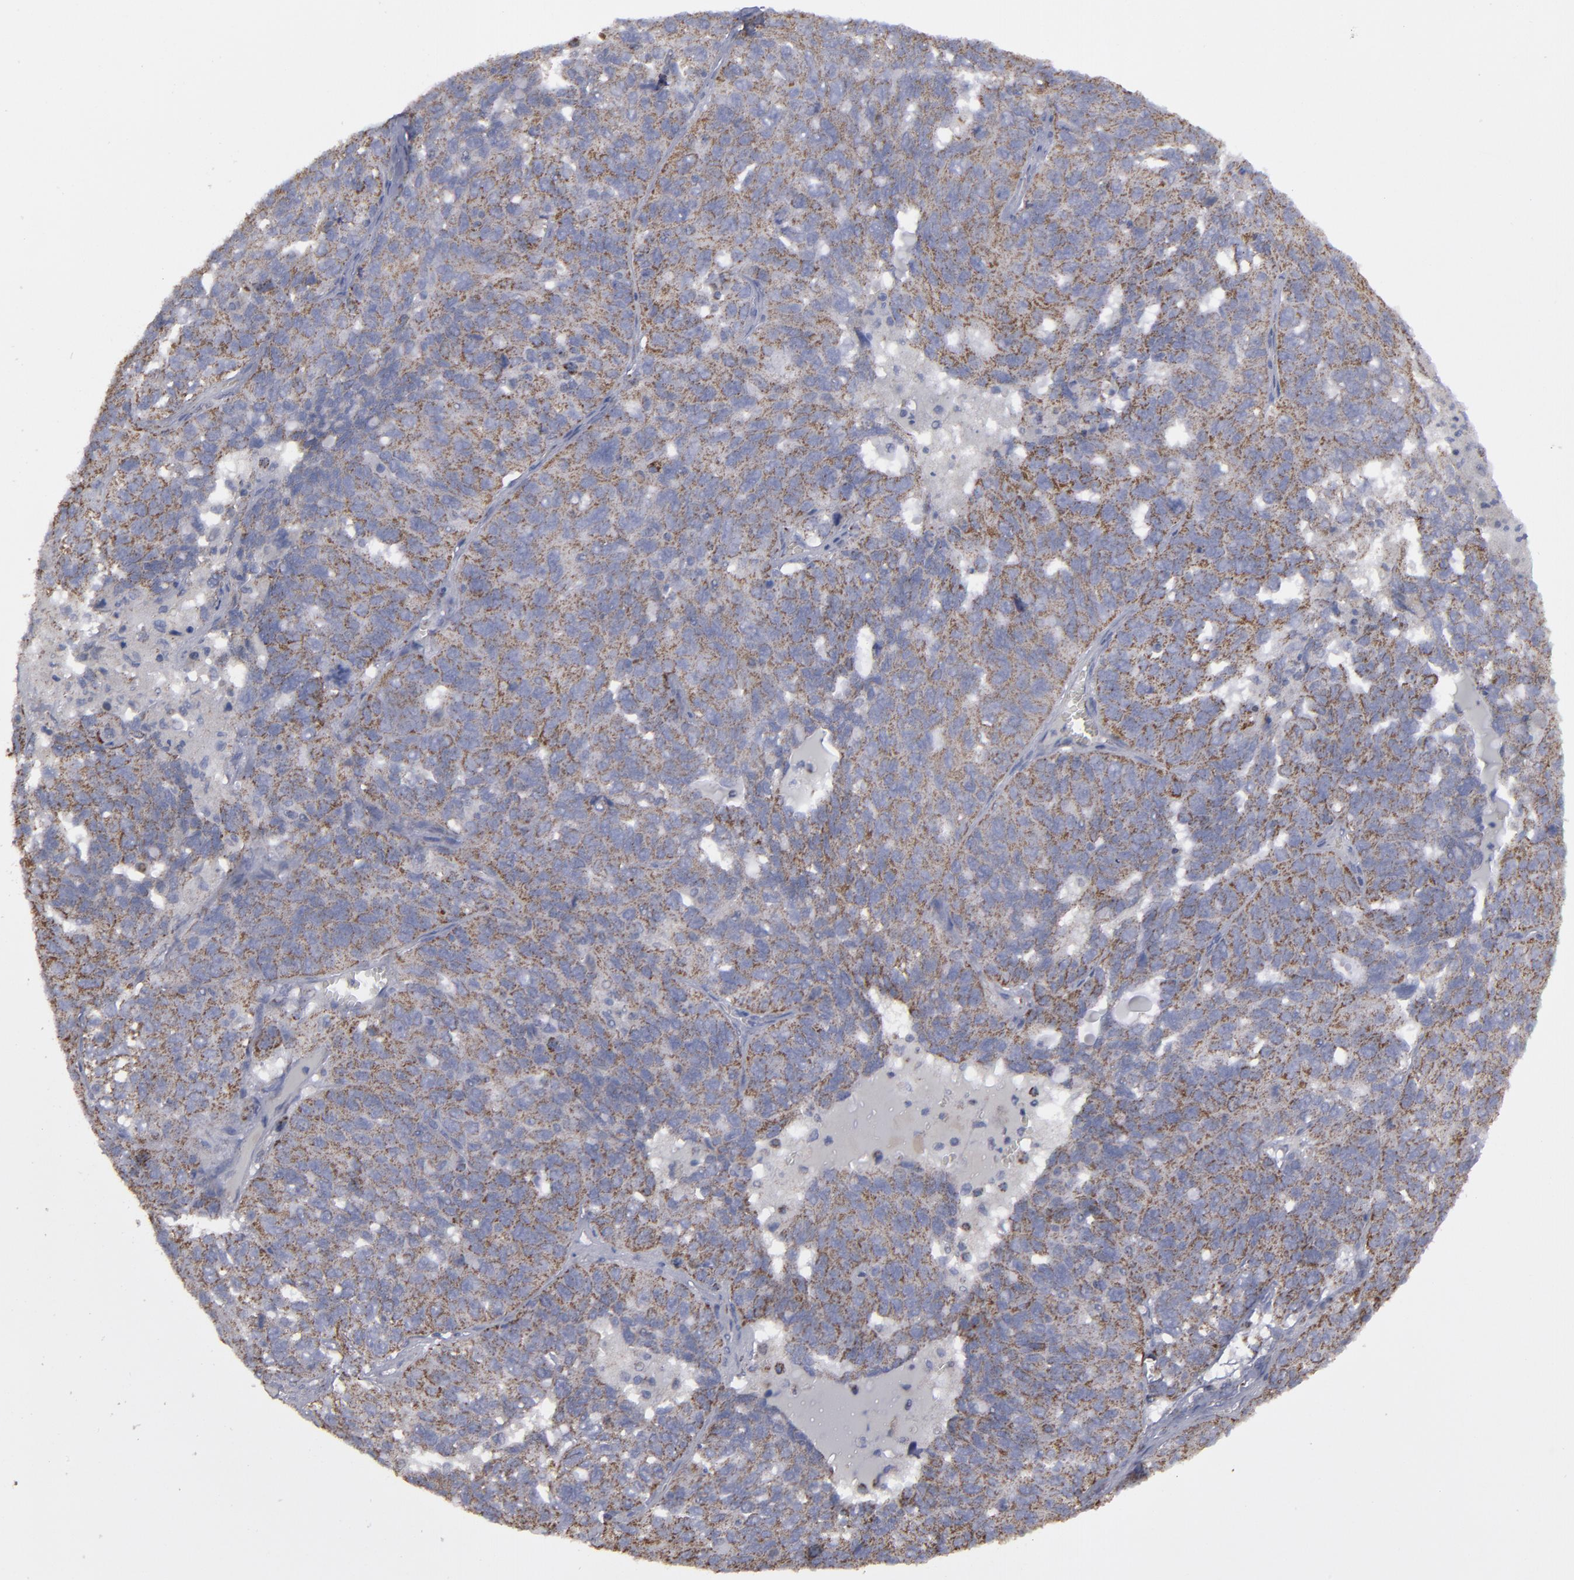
{"staining": {"intensity": "moderate", "quantity": ">75%", "location": "cytoplasmic/membranous"}, "tissue": "ovarian cancer", "cell_type": "Tumor cells", "image_type": "cancer", "snomed": [{"axis": "morphology", "description": "Cystadenocarcinoma, serous, NOS"}, {"axis": "topography", "description": "Ovary"}], "caption": "Serous cystadenocarcinoma (ovarian) stained for a protein (brown) shows moderate cytoplasmic/membranous positive staining in approximately >75% of tumor cells.", "gene": "MYOM2", "patient": {"sex": "female", "age": 71}}